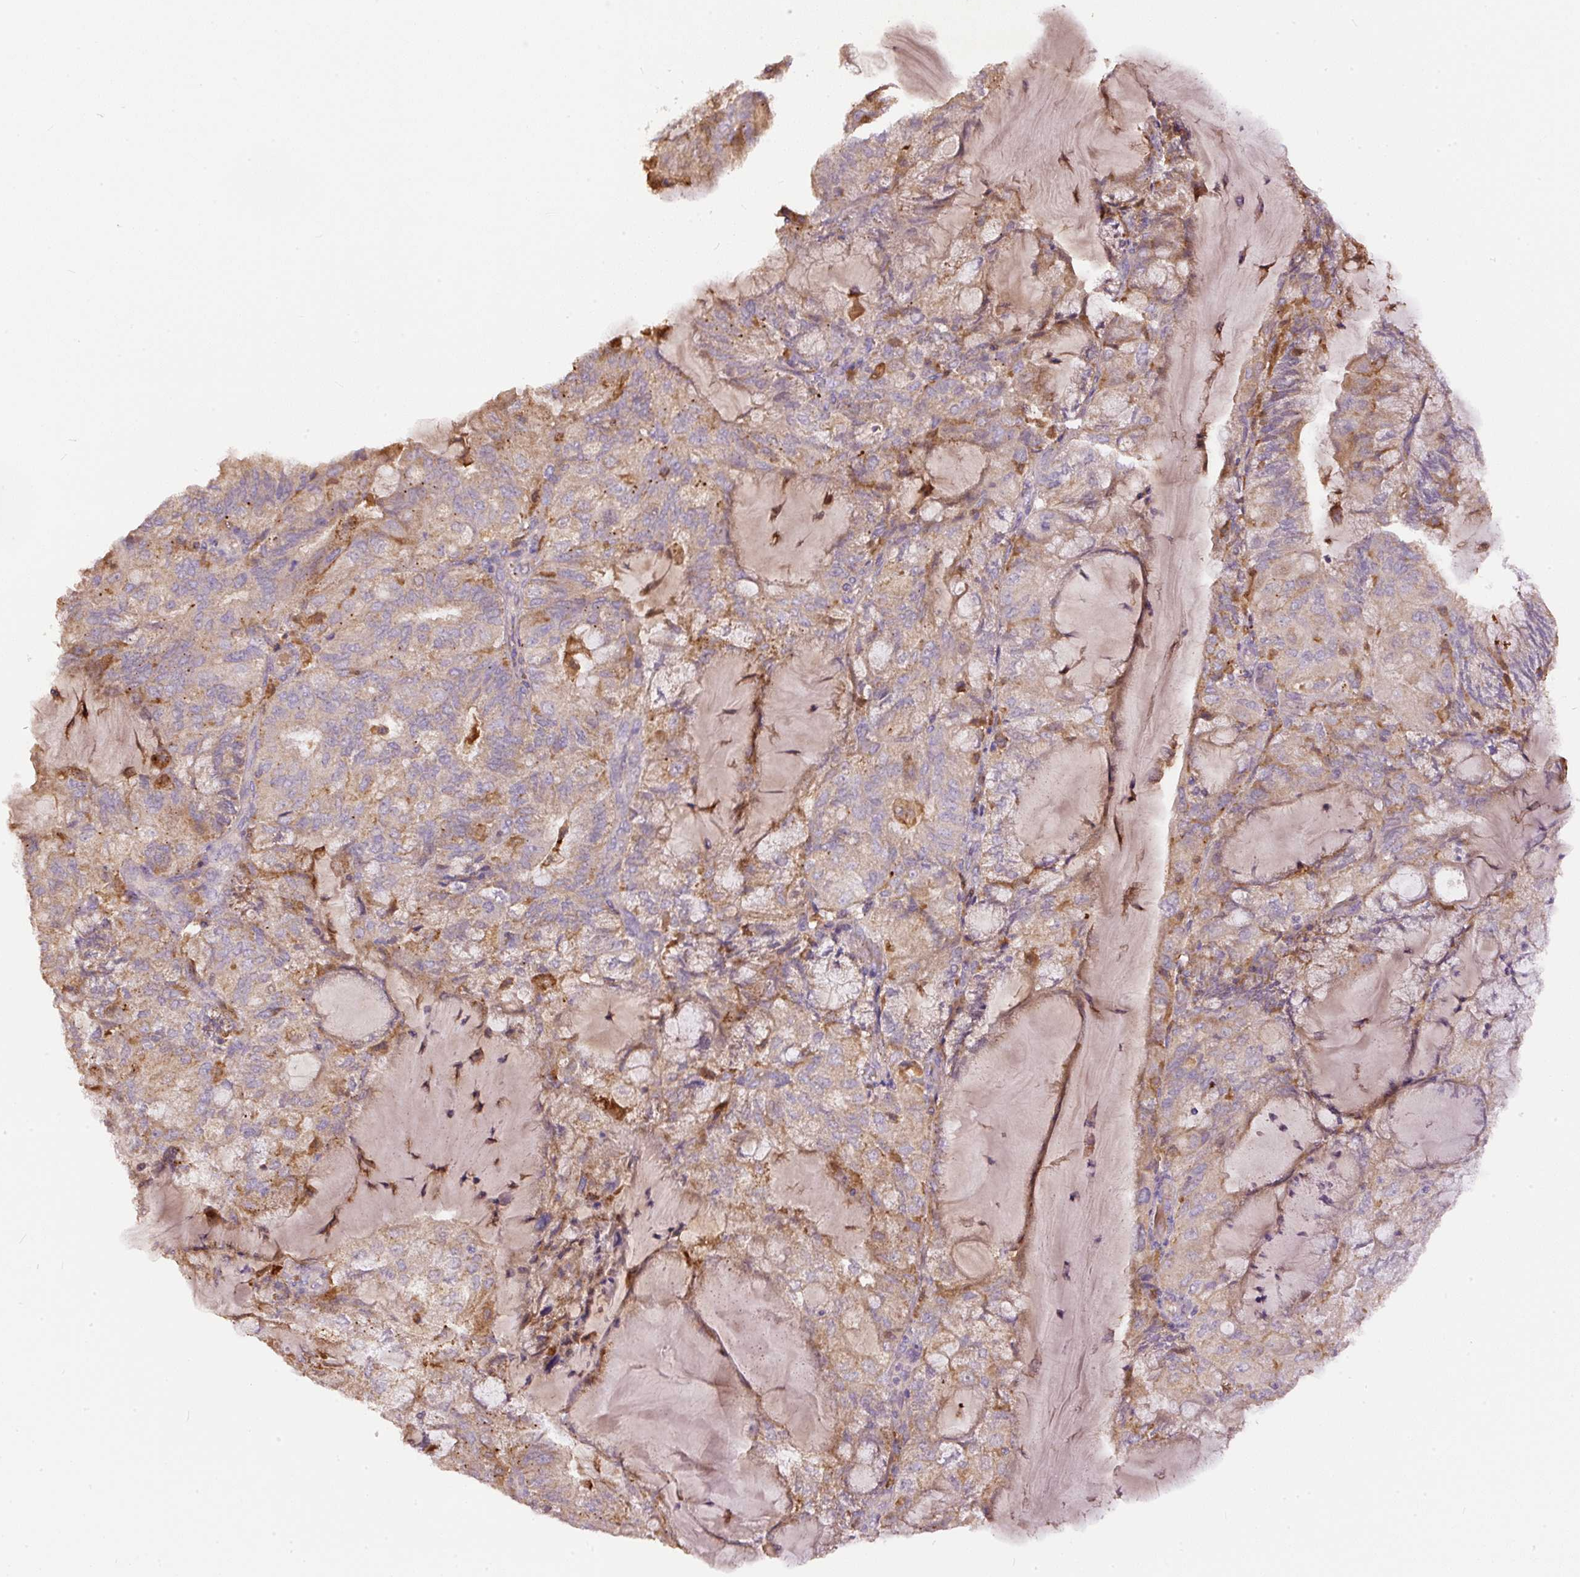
{"staining": {"intensity": "weak", "quantity": "<25%", "location": "cytoplasmic/membranous"}, "tissue": "endometrial cancer", "cell_type": "Tumor cells", "image_type": "cancer", "snomed": [{"axis": "morphology", "description": "Adenocarcinoma, NOS"}, {"axis": "topography", "description": "Endometrium"}], "caption": "Immunohistochemistry of human endometrial cancer shows no staining in tumor cells.", "gene": "DAPK1", "patient": {"sex": "female", "age": 81}}